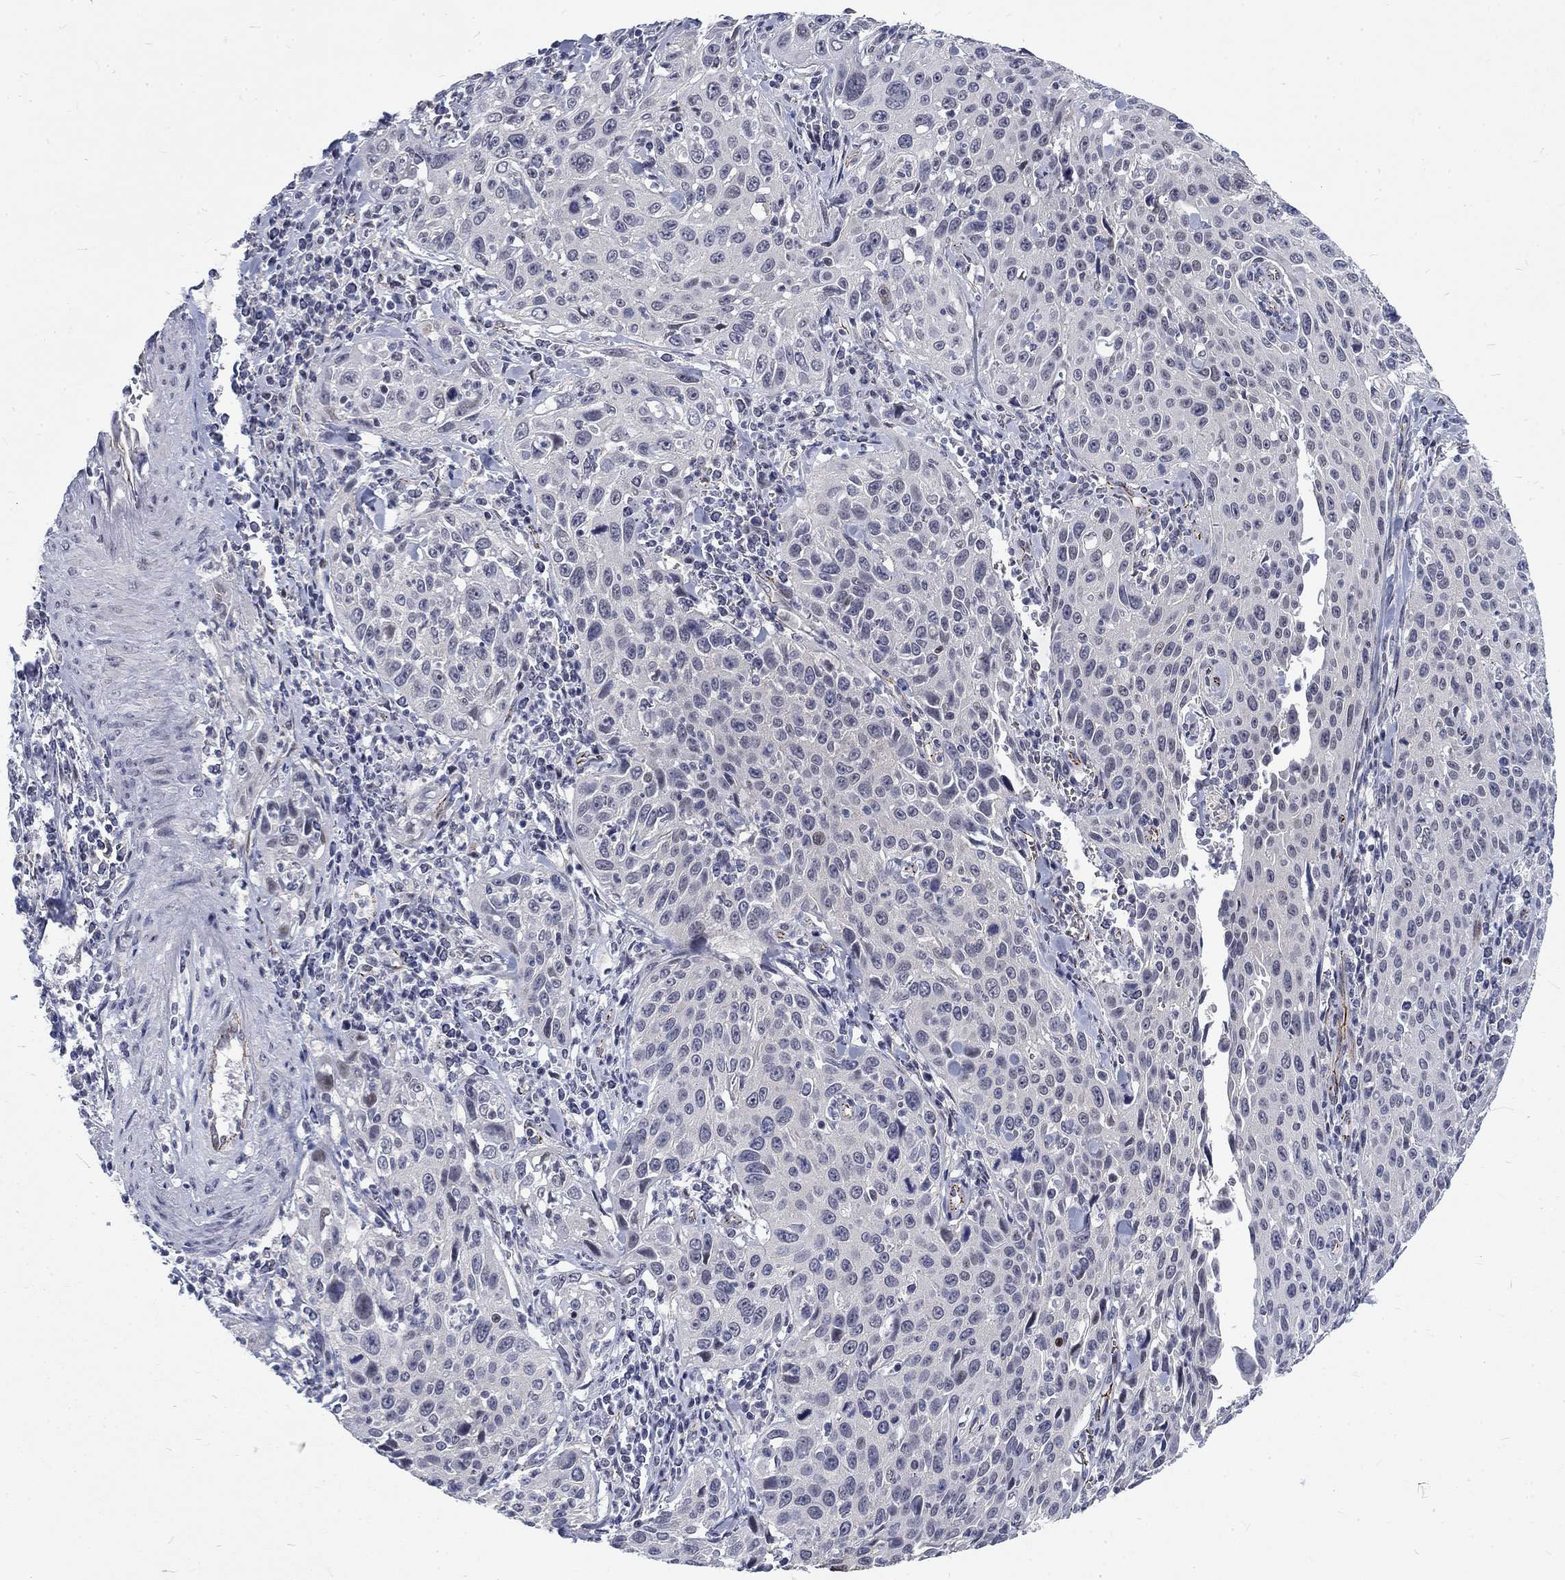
{"staining": {"intensity": "negative", "quantity": "none", "location": "none"}, "tissue": "cervical cancer", "cell_type": "Tumor cells", "image_type": "cancer", "snomed": [{"axis": "morphology", "description": "Squamous cell carcinoma, NOS"}, {"axis": "topography", "description": "Cervix"}], "caption": "There is no significant staining in tumor cells of squamous cell carcinoma (cervical).", "gene": "PHKA1", "patient": {"sex": "female", "age": 26}}